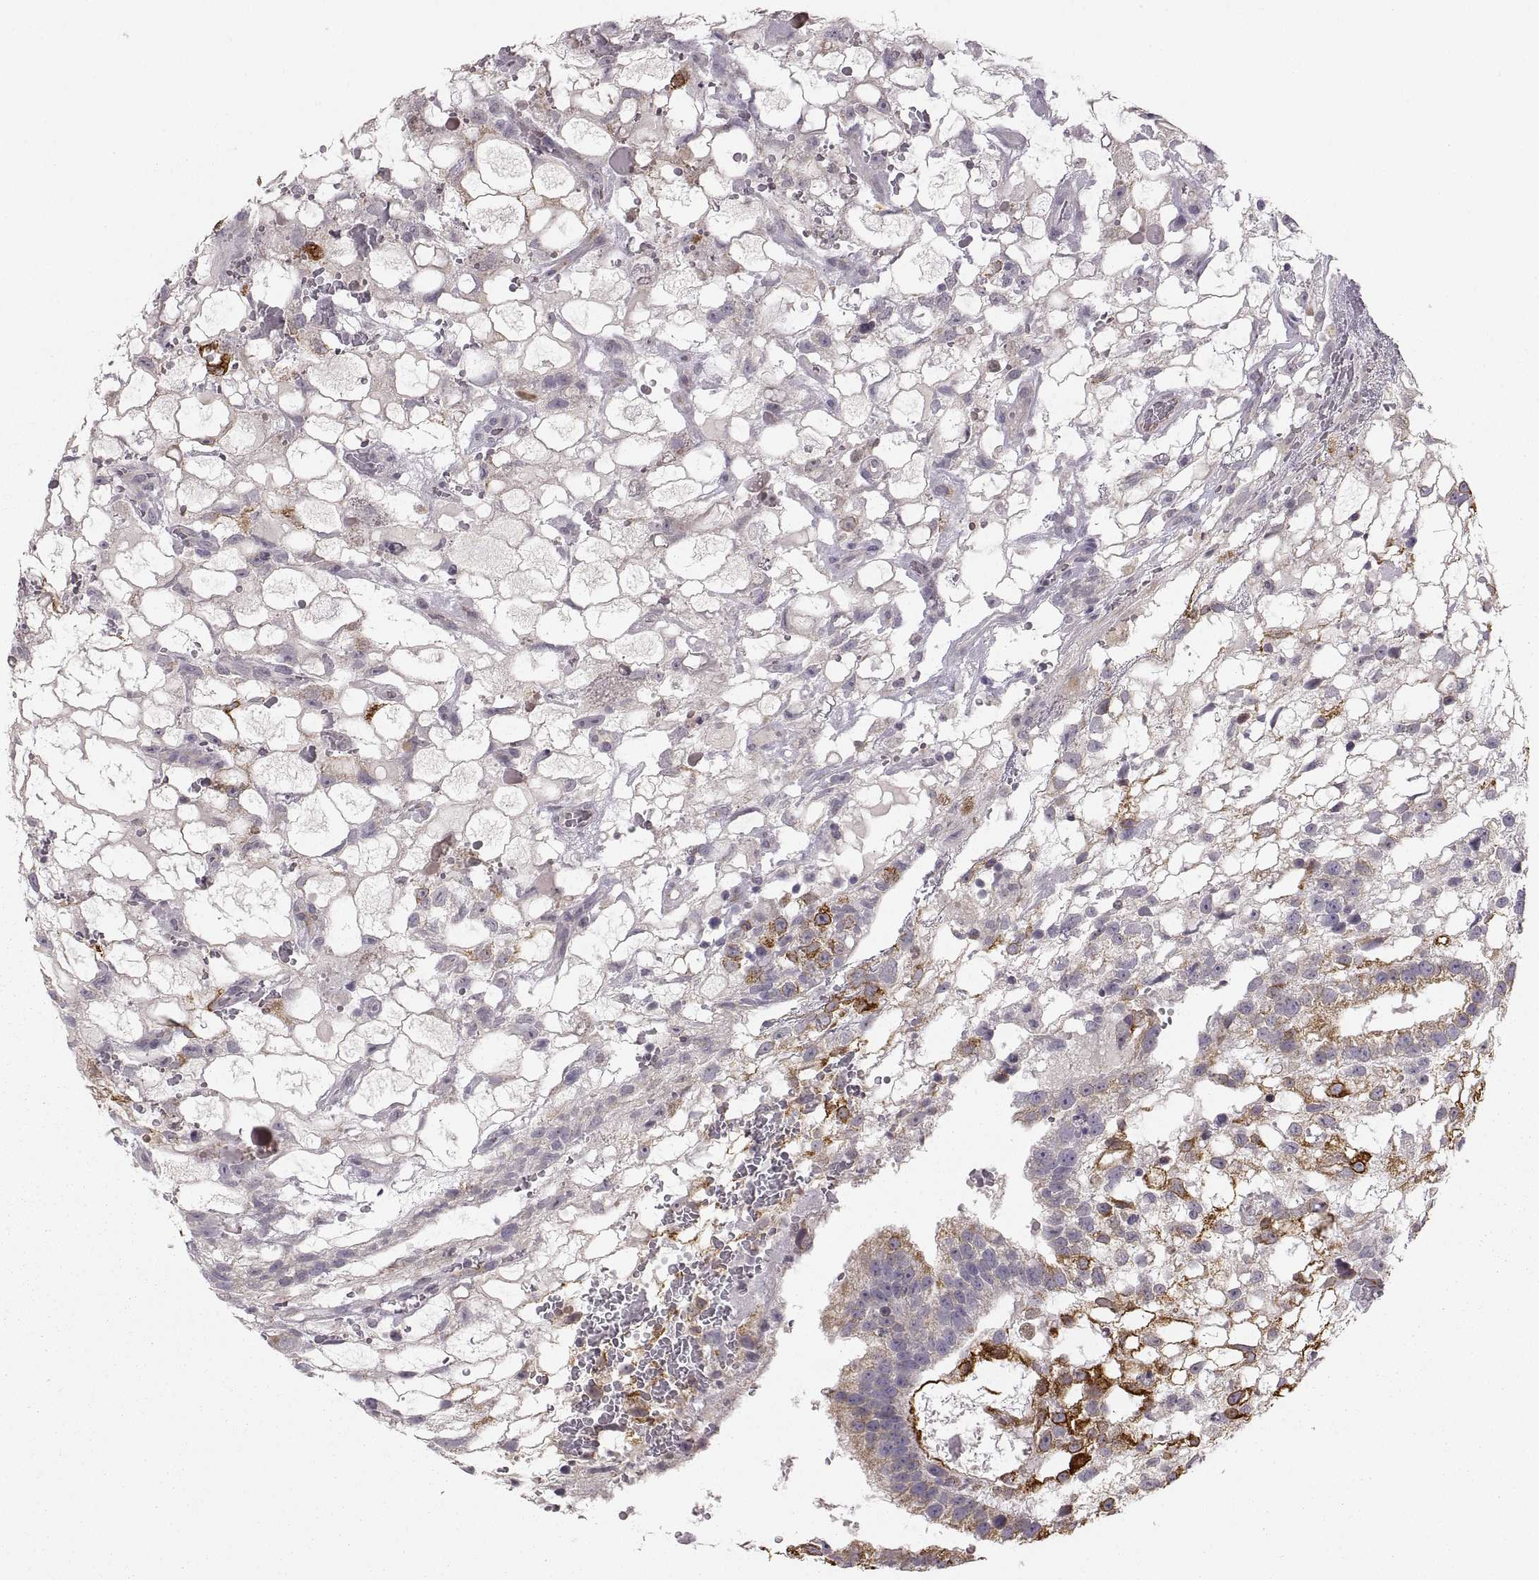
{"staining": {"intensity": "moderate", "quantity": "<25%", "location": "cytoplasmic/membranous"}, "tissue": "testis cancer", "cell_type": "Tumor cells", "image_type": "cancer", "snomed": [{"axis": "morphology", "description": "Normal tissue, NOS"}, {"axis": "morphology", "description": "Carcinoma, Embryonal, NOS"}, {"axis": "topography", "description": "Testis"}, {"axis": "topography", "description": "Epididymis"}], "caption": "This is an image of IHC staining of testis embryonal carcinoma, which shows moderate positivity in the cytoplasmic/membranous of tumor cells.", "gene": "HMGCR", "patient": {"sex": "male", "age": 32}}